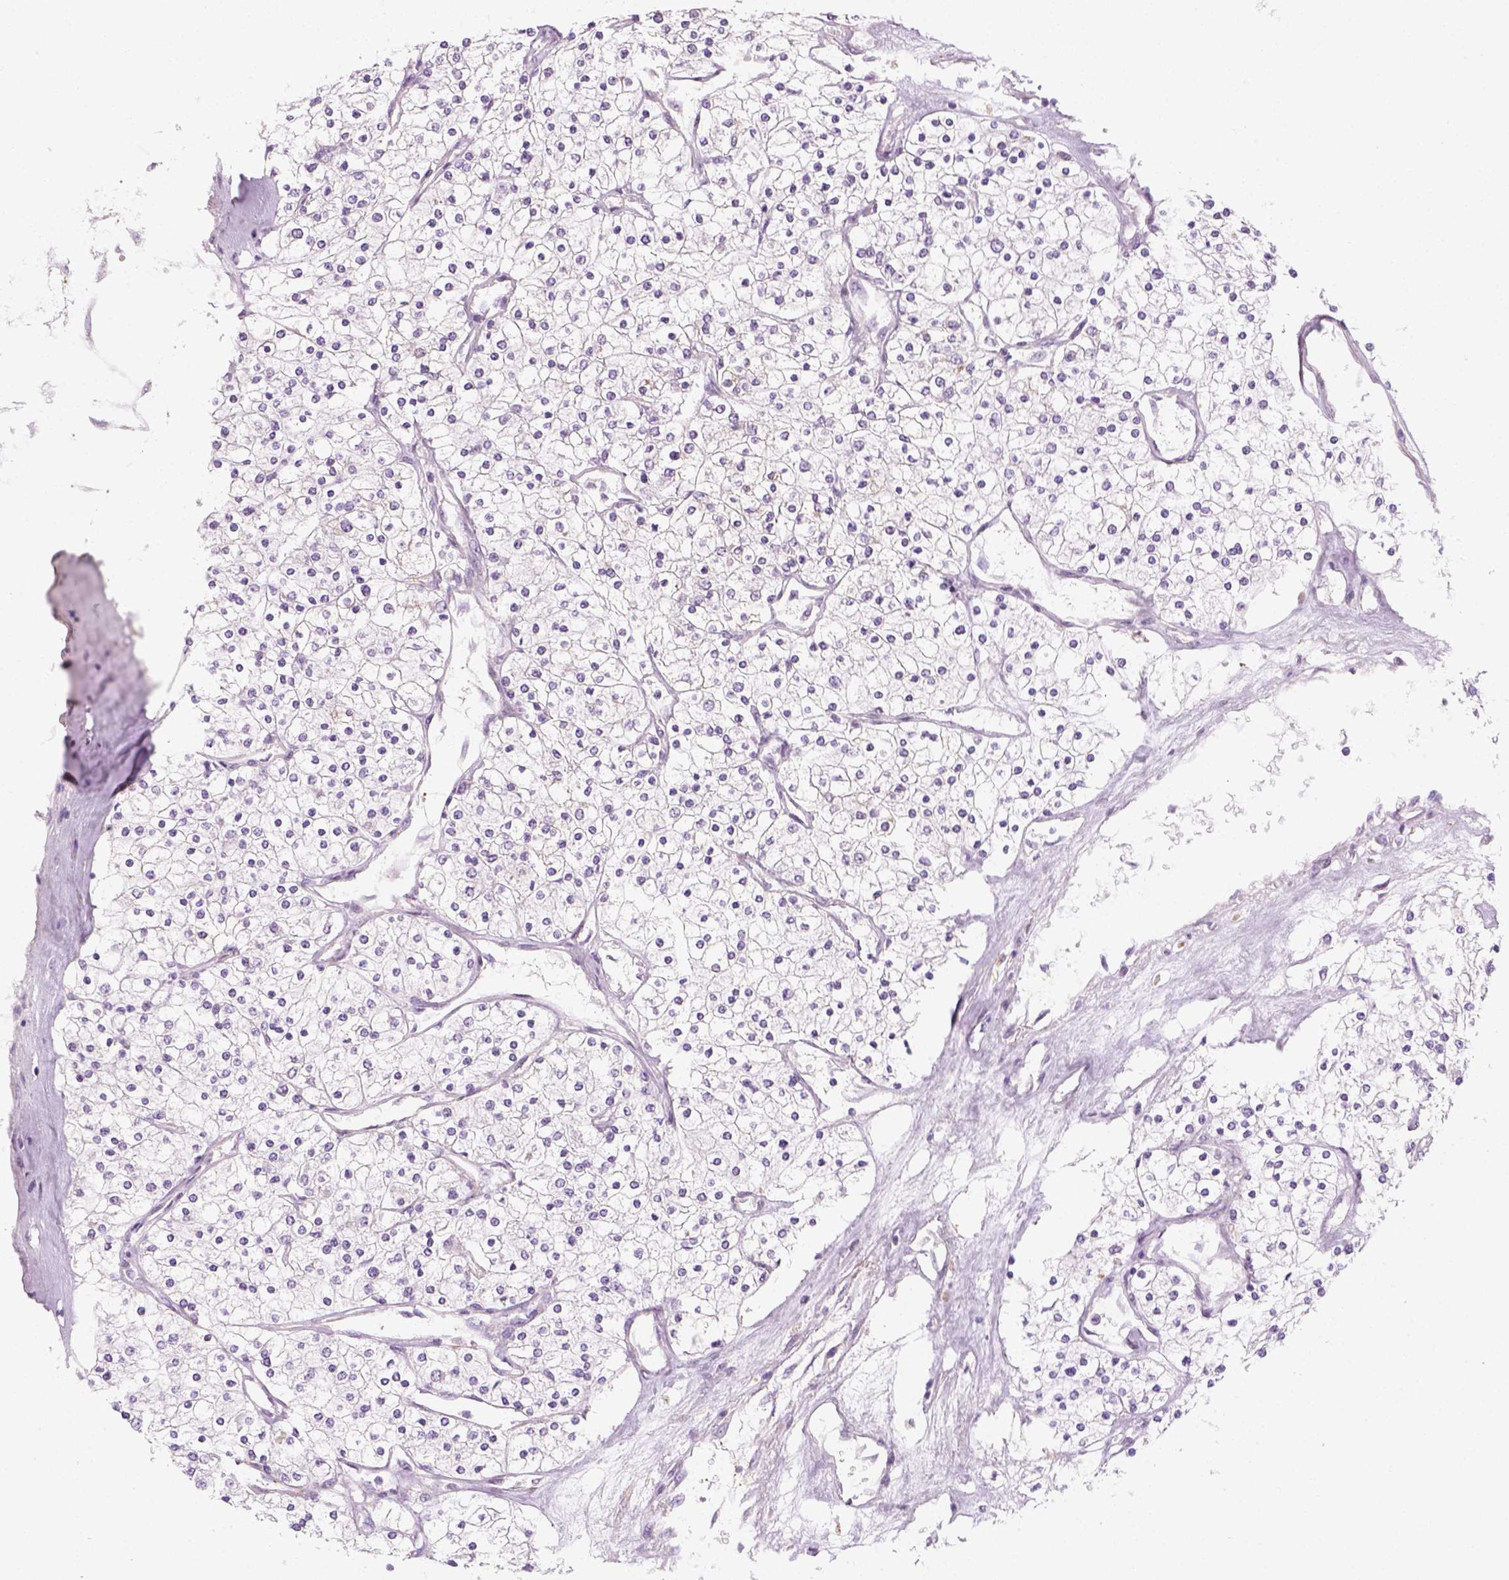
{"staining": {"intensity": "negative", "quantity": "none", "location": "none"}, "tissue": "renal cancer", "cell_type": "Tumor cells", "image_type": "cancer", "snomed": [{"axis": "morphology", "description": "Adenocarcinoma, NOS"}, {"axis": "topography", "description": "Kidney"}], "caption": "Immunohistochemistry (IHC) of human adenocarcinoma (renal) displays no positivity in tumor cells.", "gene": "FAM163B", "patient": {"sex": "male", "age": 80}}